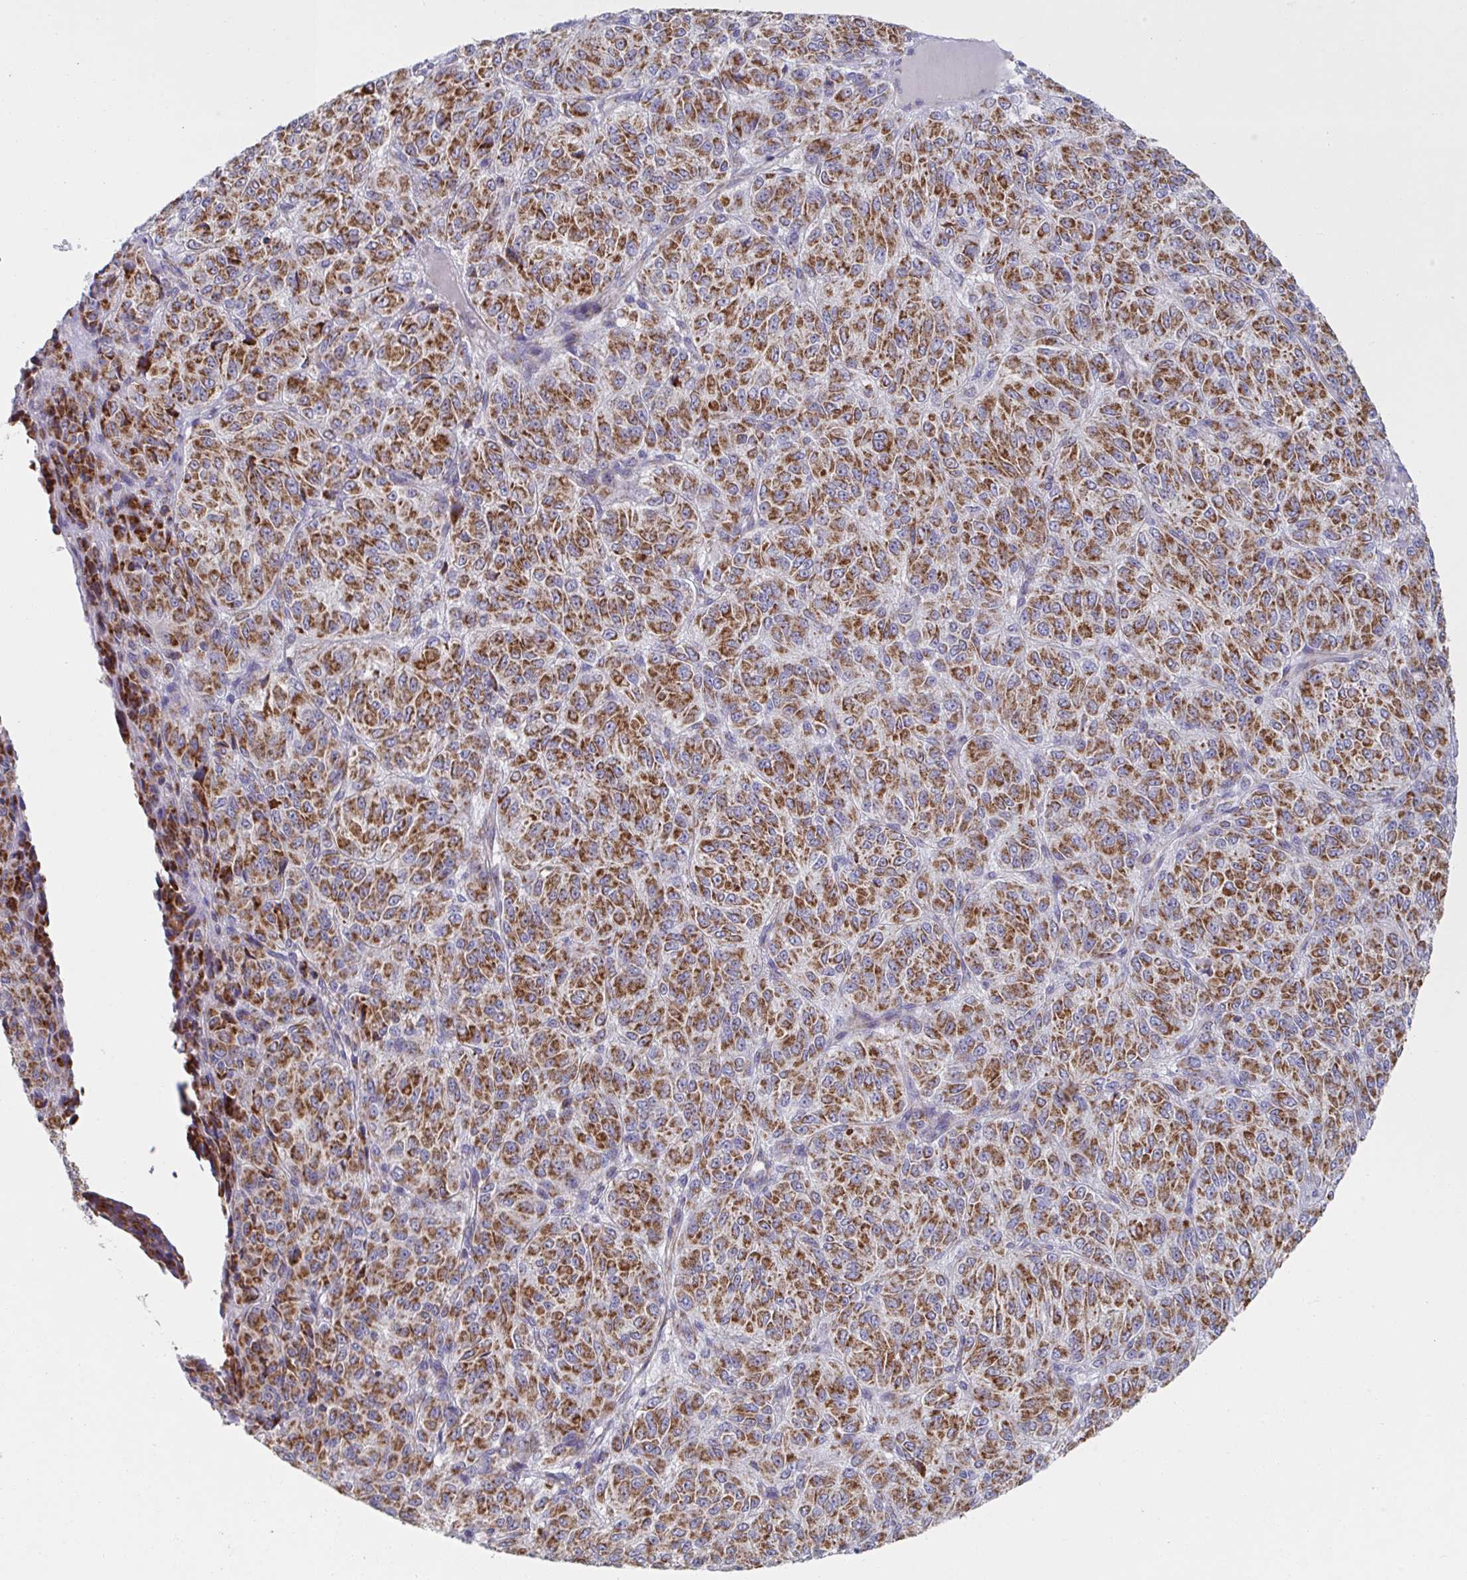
{"staining": {"intensity": "strong", "quantity": ">75%", "location": "cytoplasmic/membranous"}, "tissue": "melanoma", "cell_type": "Tumor cells", "image_type": "cancer", "snomed": [{"axis": "morphology", "description": "Malignant melanoma, Metastatic site"}, {"axis": "topography", "description": "Brain"}], "caption": "IHC of human melanoma shows high levels of strong cytoplasmic/membranous expression in about >75% of tumor cells. (Brightfield microscopy of DAB IHC at high magnification).", "gene": "NDUFA7", "patient": {"sex": "female", "age": 56}}